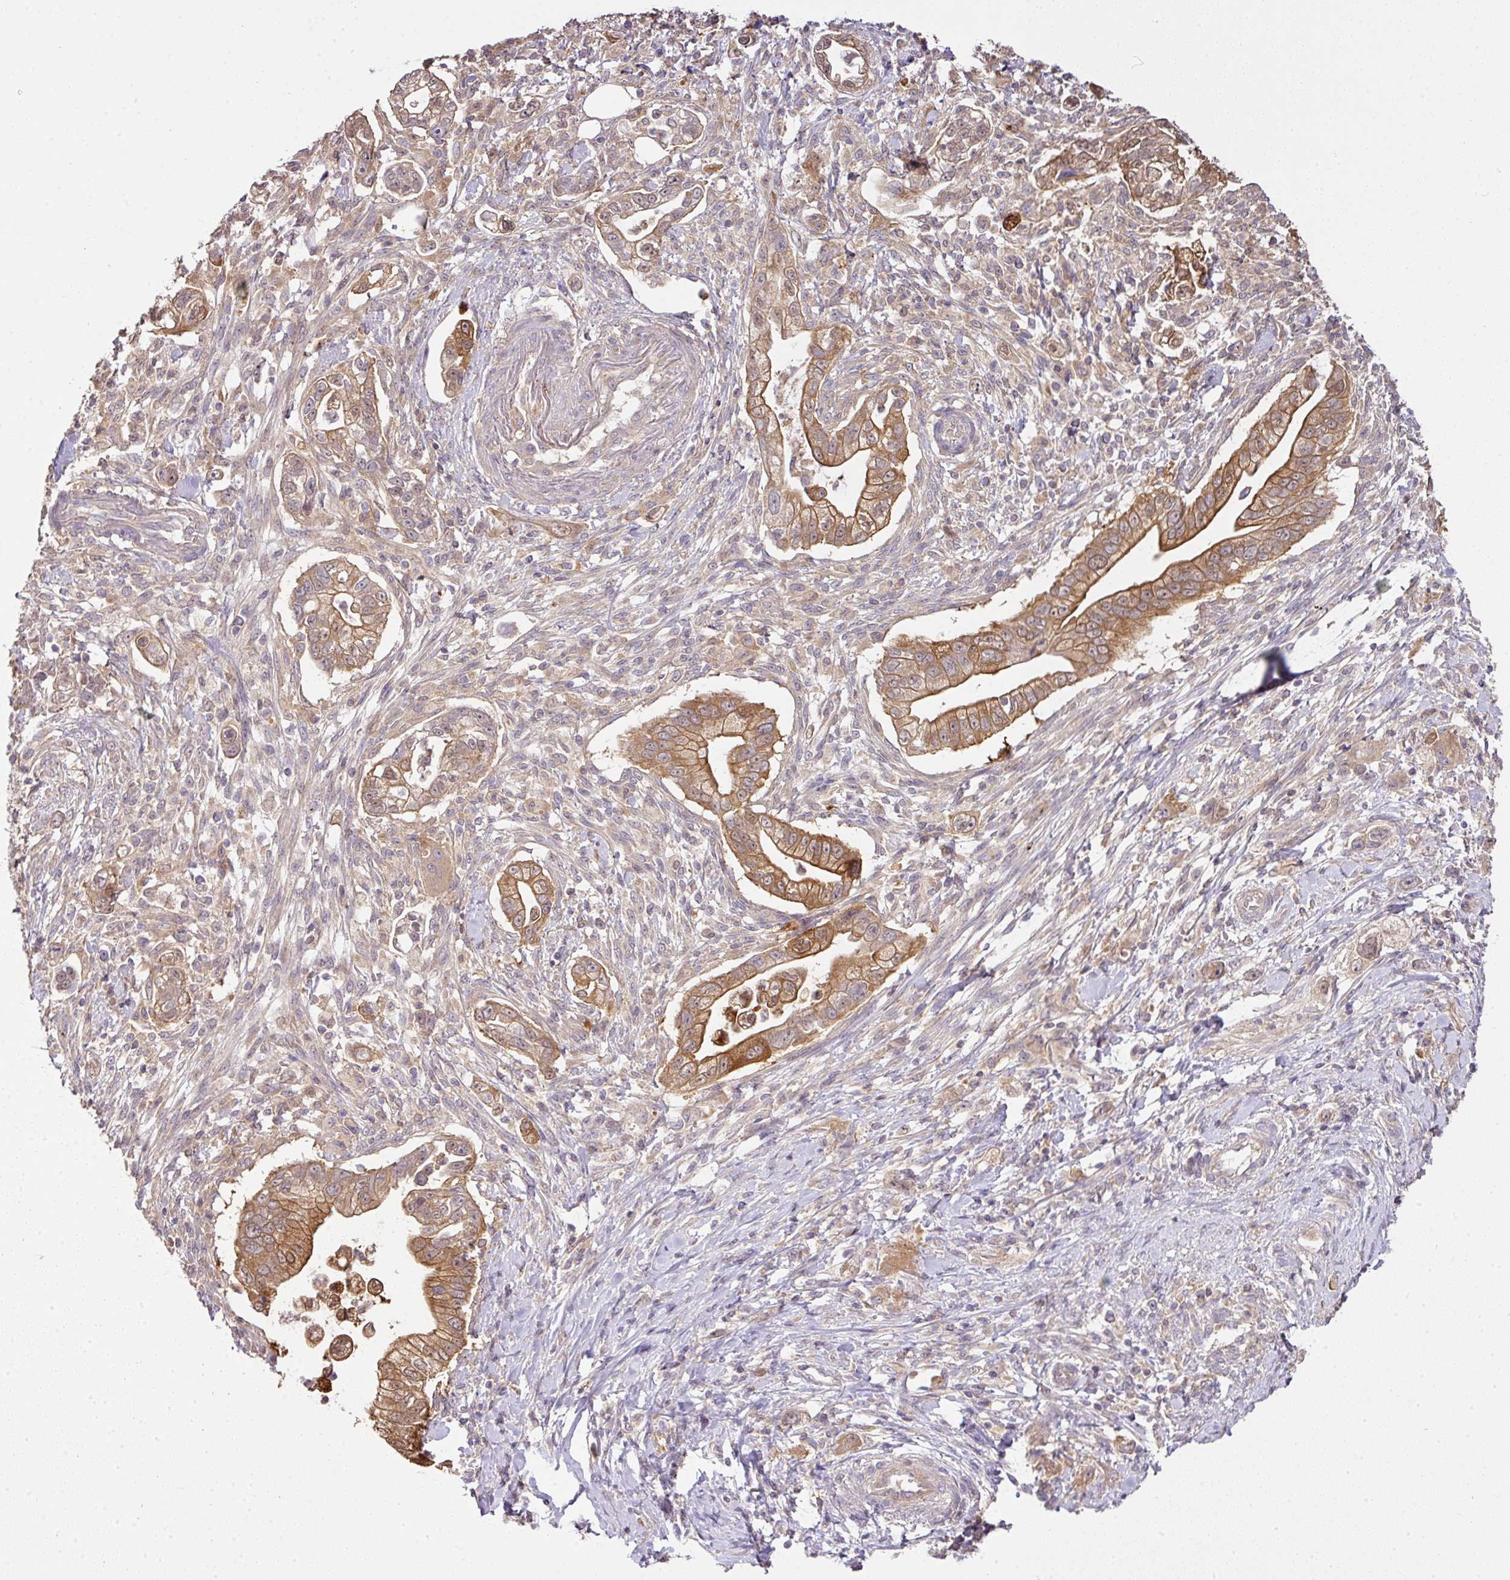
{"staining": {"intensity": "moderate", "quantity": ">75%", "location": "cytoplasmic/membranous"}, "tissue": "pancreatic cancer", "cell_type": "Tumor cells", "image_type": "cancer", "snomed": [{"axis": "morphology", "description": "Adenocarcinoma, NOS"}, {"axis": "topography", "description": "Pancreas"}], "caption": "This is an image of immunohistochemistry (IHC) staining of adenocarcinoma (pancreatic), which shows moderate expression in the cytoplasmic/membranous of tumor cells.", "gene": "TMEM107", "patient": {"sex": "male", "age": 70}}